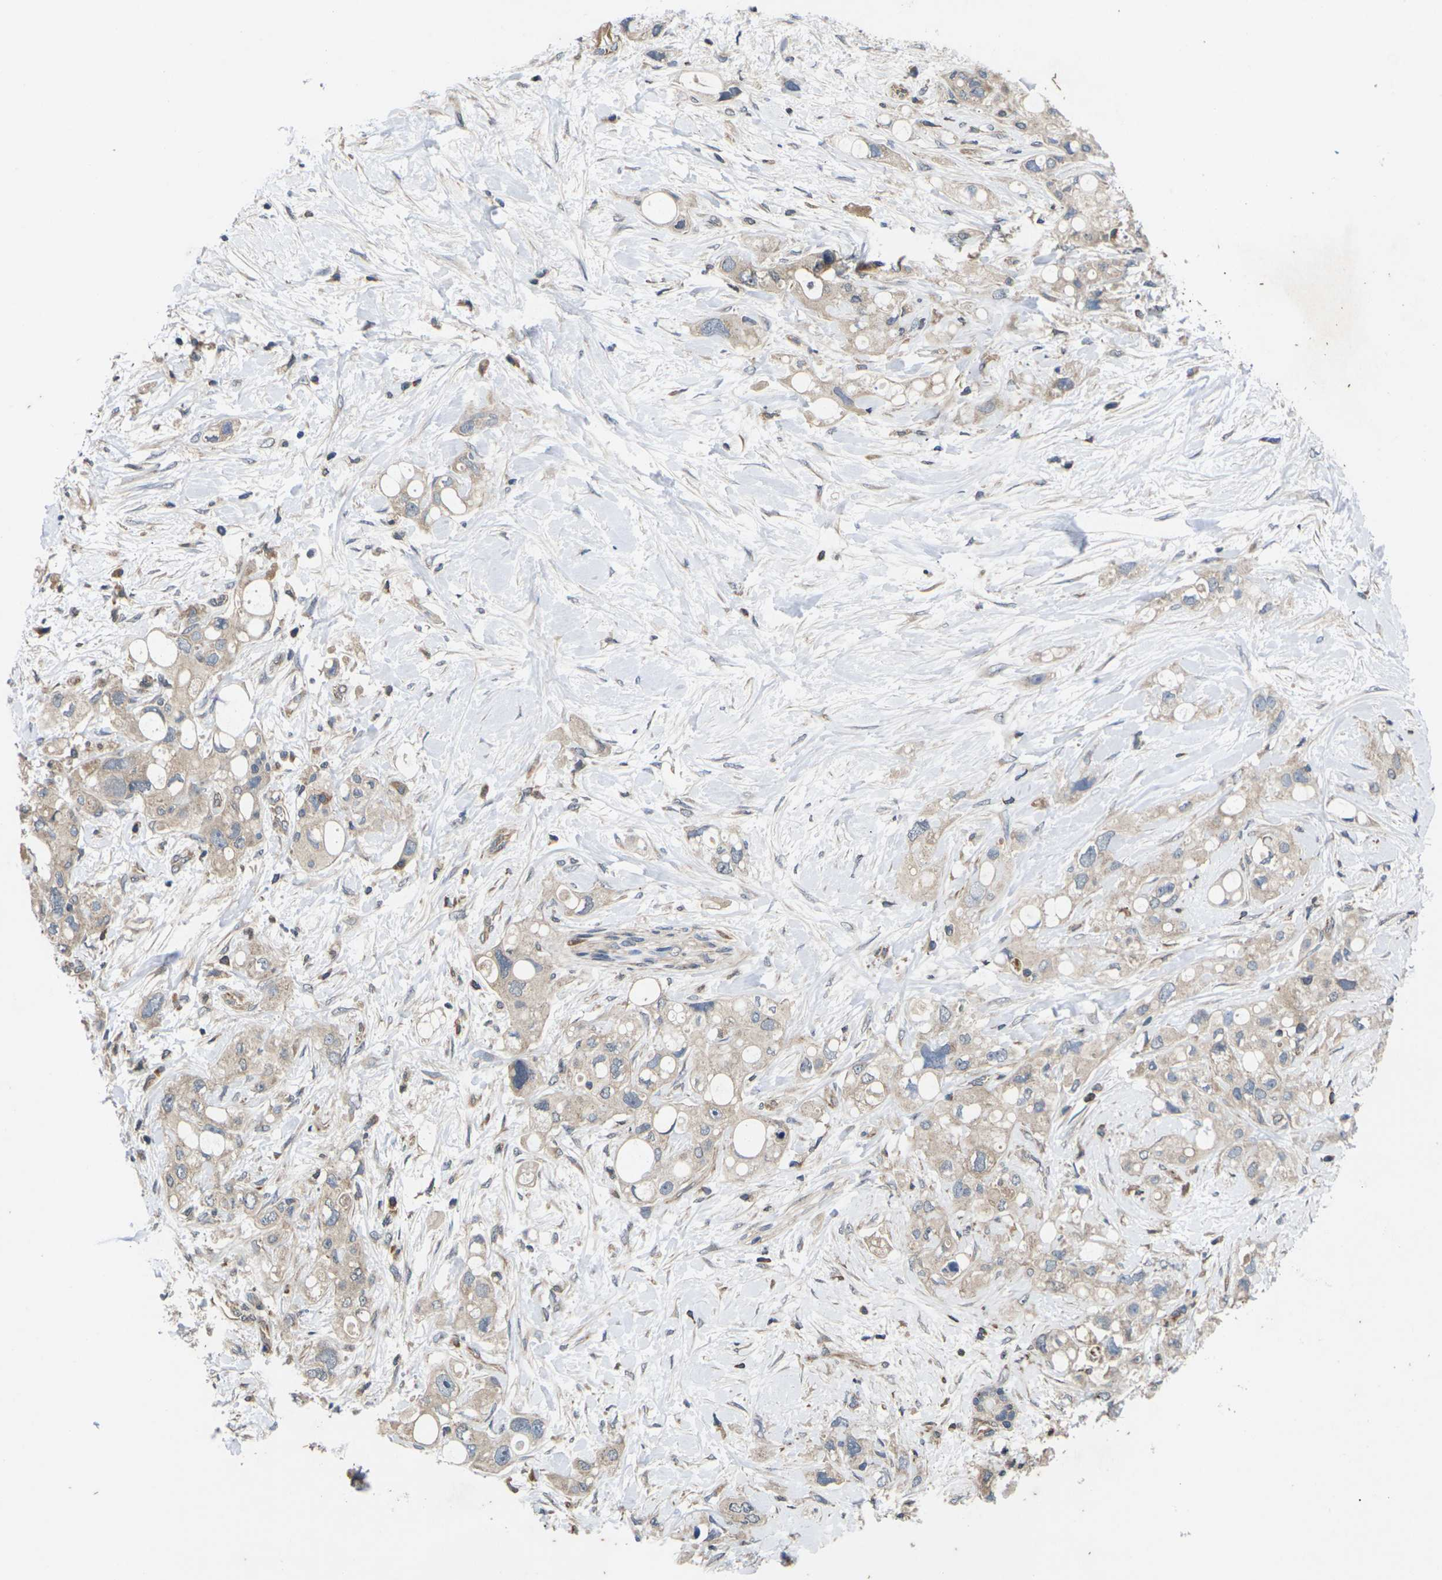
{"staining": {"intensity": "weak", "quantity": ">75%", "location": "cytoplasmic/membranous"}, "tissue": "pancreatic cancer", "cell_type": "Tumor cells", "image_type": "cancer", "snomed": [{"axis": "morphology", "description": "Adenocarcinoma, NOS"}, {"axis": "topography", "description": "Pancreas"}], "caption": "Immunohistochemistry (IHC) of human pancreatic cancer displays low levels of weak cytoplasmic/membranous staining in approximately >75% of tumor cells. (DAB (3,3'-diaminobenzidine) IHC, brown staining for protein, blue staining for nuclei).", "gene": "DKK2", "patient": {"sex": "female", "age": 56}}